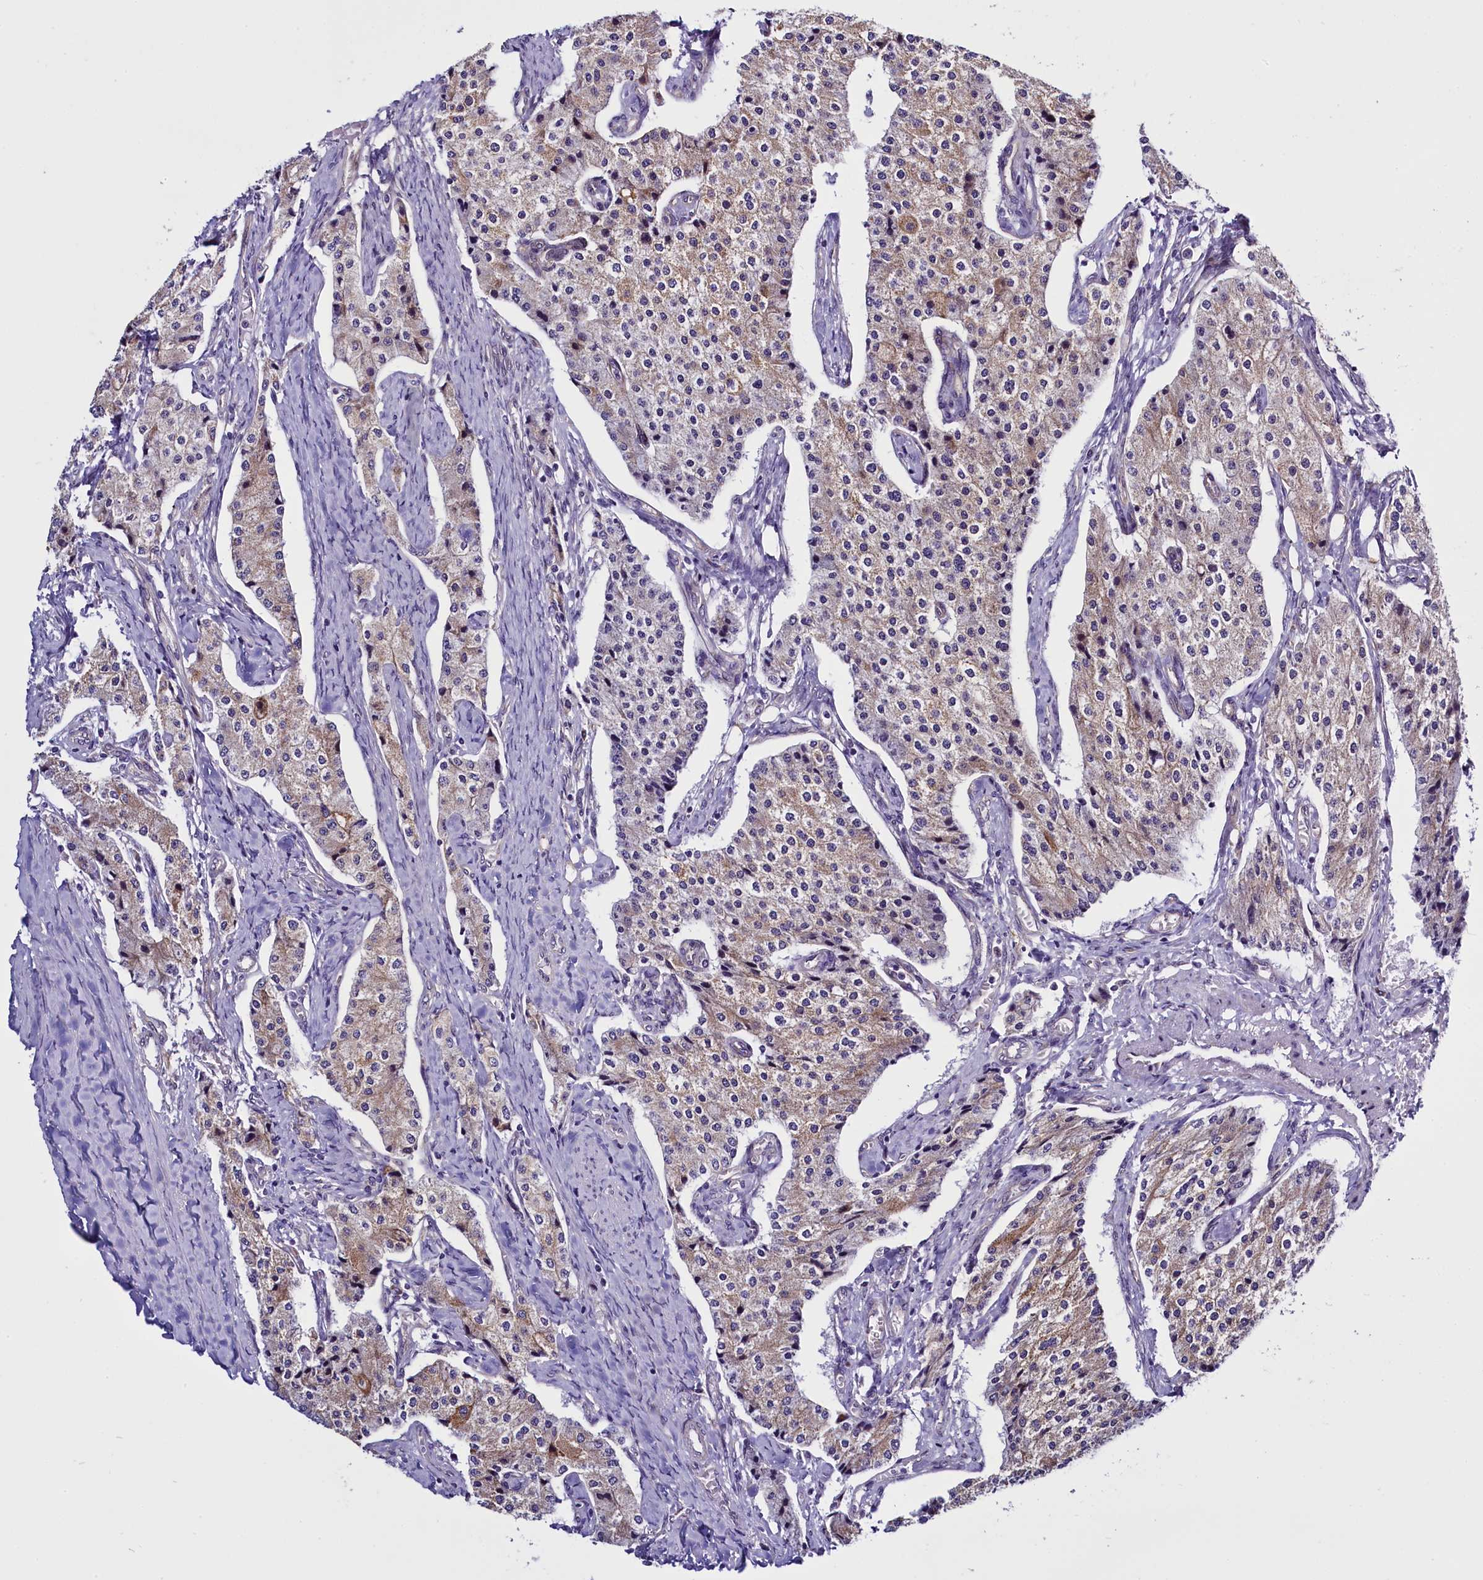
{"staining": {"intensity": "weak", "quantity": "25%-75%", "location": "cytoplasmic/membranous"}, "tissue": "carcinoid", "cell_type": "Tumor cells", "image_type": "cancer", "snomed": [{"axis": "morphology", "description": "Carcinoid, malignant, NOS"}, {"axis": "topography", "description": "Colon"}], "caption": "Protein analysis of carcinoid (malignant) tissue displays weak cytoplasmic/membranous expression in approximately 25%-75% of tumor cells. (Stains: DAB (3,3'-diaminobenzidine) in brown, nuclei in blue, Microscopy: brightfield microscopy at high magnification).", "gene": "UACA", "patient": {"sex": "female", "age": 52}}